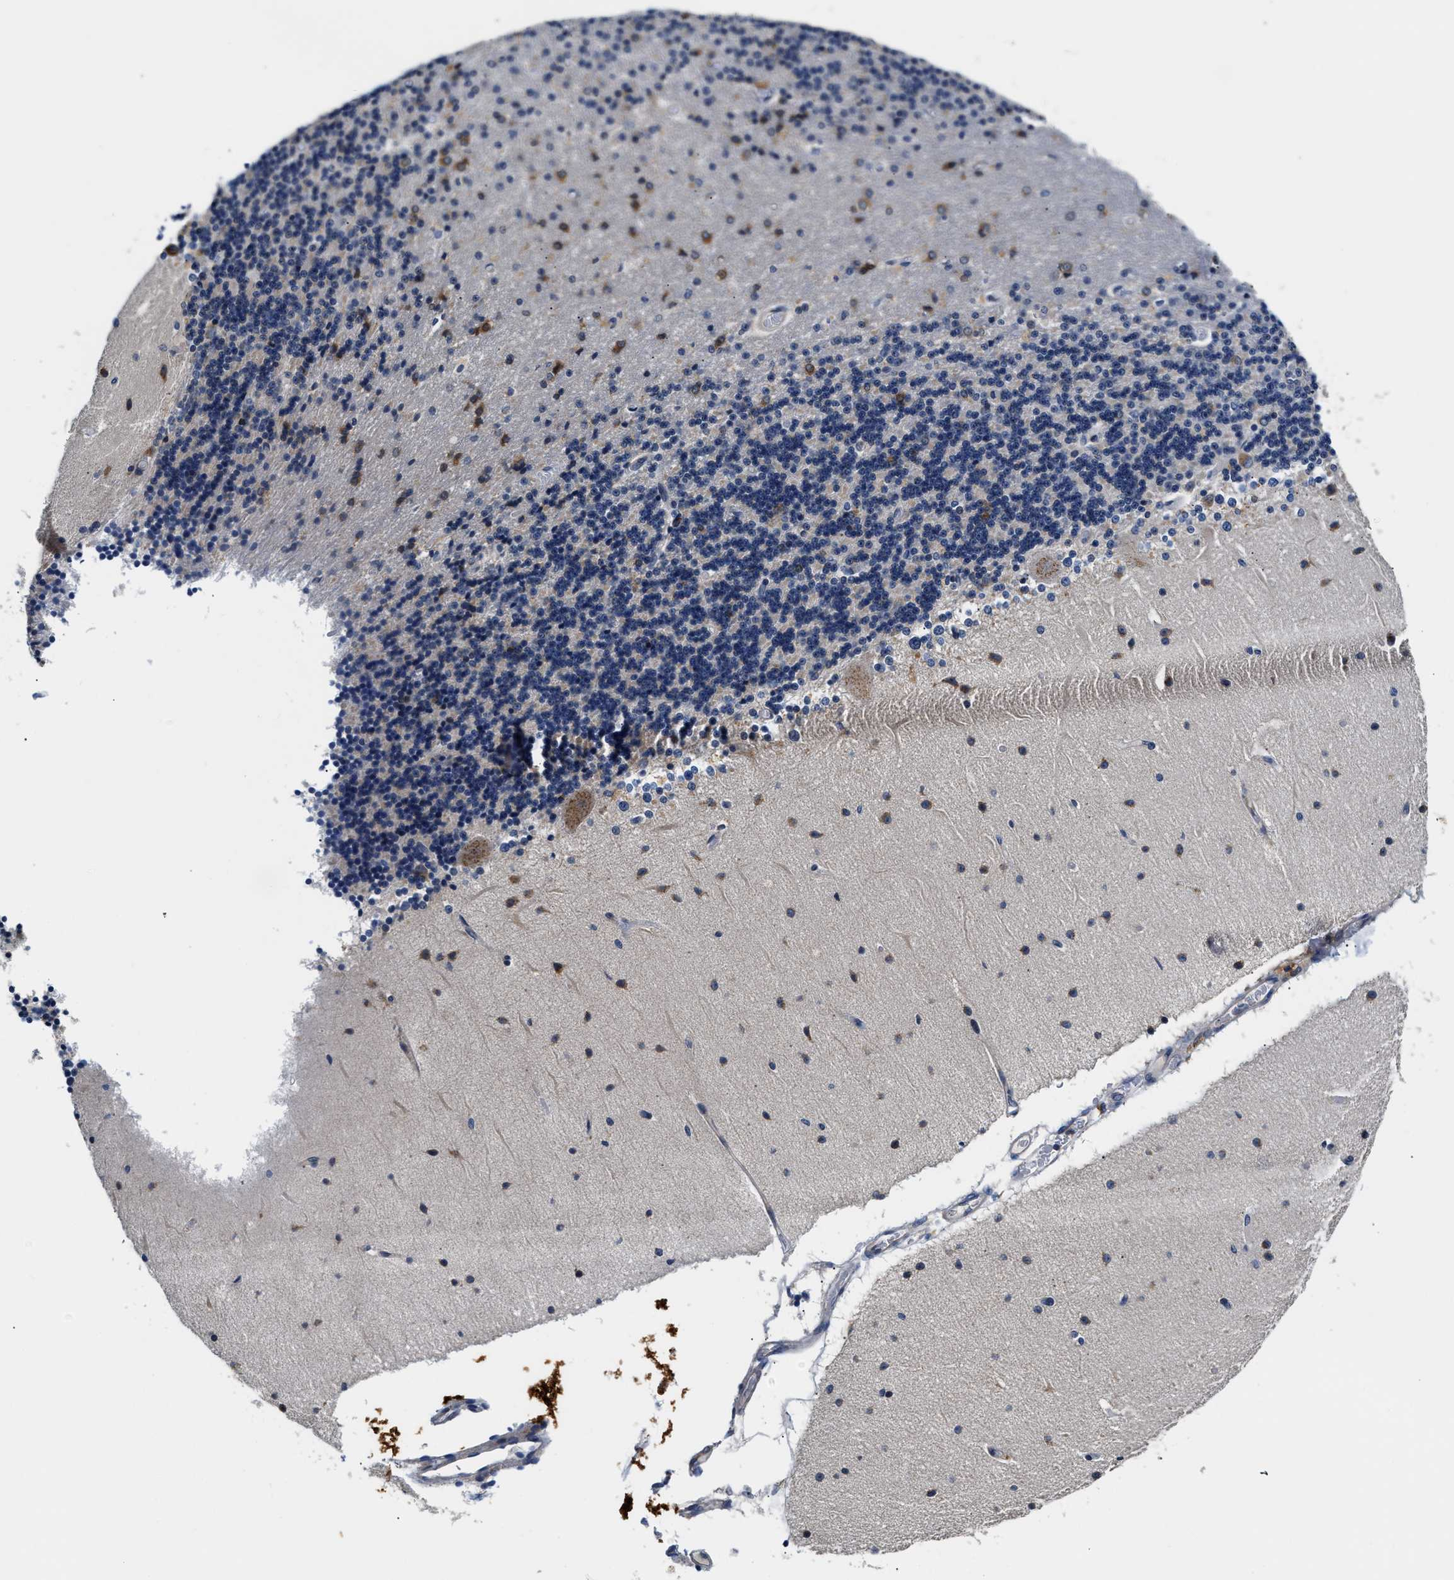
{"staining": {"intensity": "negative", "quantity": "none", "location": "none"}, "tissue": "cerebellum", "cell_type": "Cells in granular layer", "image_type": "normal", "snomed": [{"axis": "morphology", "description": "Normal tissue, NOS"}, {"axis": "topography", "description": "Cerebellum"}], "caption": "High magnification brightfield microscopy of benign cerebellum stained with DAB (brown) and counterstained with hematoxylin (blue): cells in granular layer show no significant staining.", "gene": "FAM185A", "patient": {"sex": "female", "age": 54}}